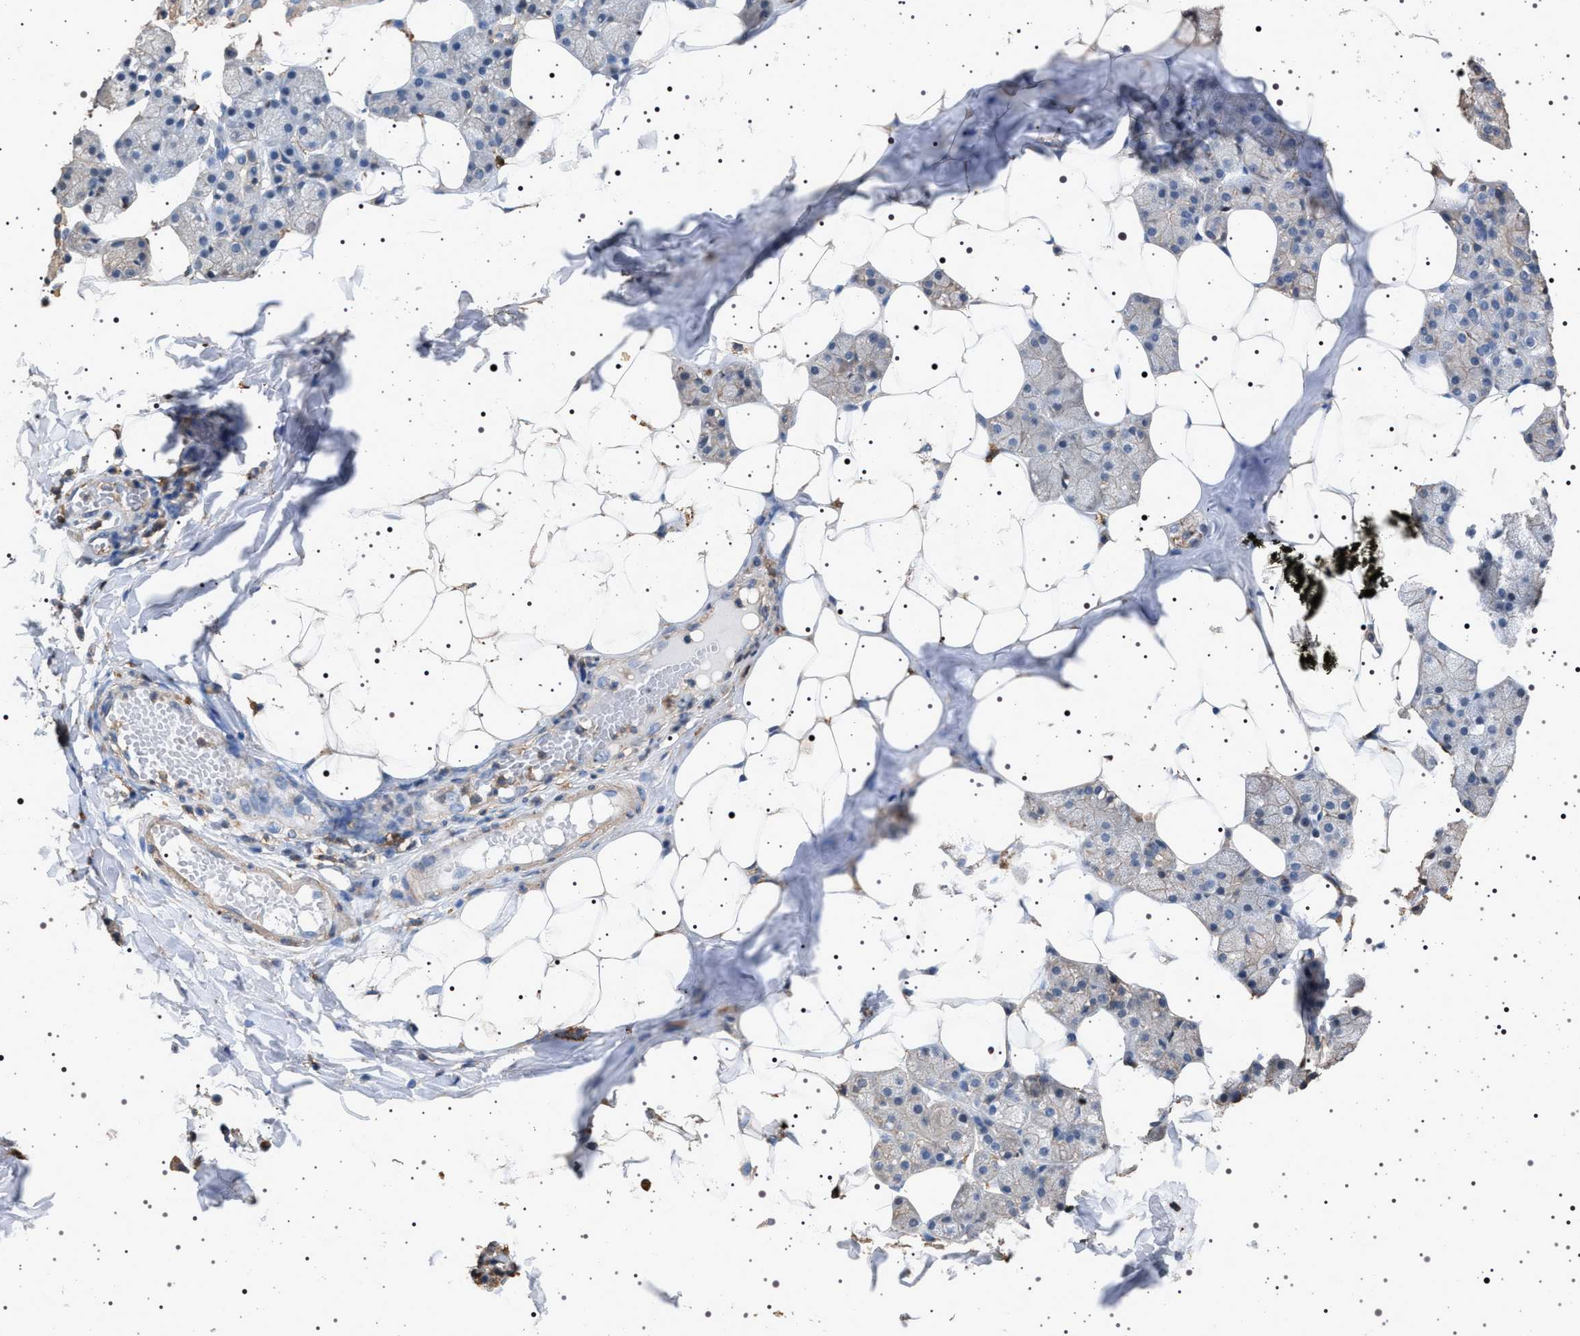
{"staining": {"intensity": "negative", "quantity": "none", "location": "none"}, "tissue": "salivary gland", "cell_type": "Glandular cells", "image_type": "normal", "snomed": [{"axis": "morphology", "description": "Normal tissue, NOS"}, {"axis": "topography", "description": "Salivary gland"}], "caption": "The immunohistochemistry (IHC) histopathology image has no significant positivity in glandular cells of salivary gland. (DAB immunohistochemistry, high magnification).", "gene": "SMAP2", "patient": {"sex": "female", "age": 33}}